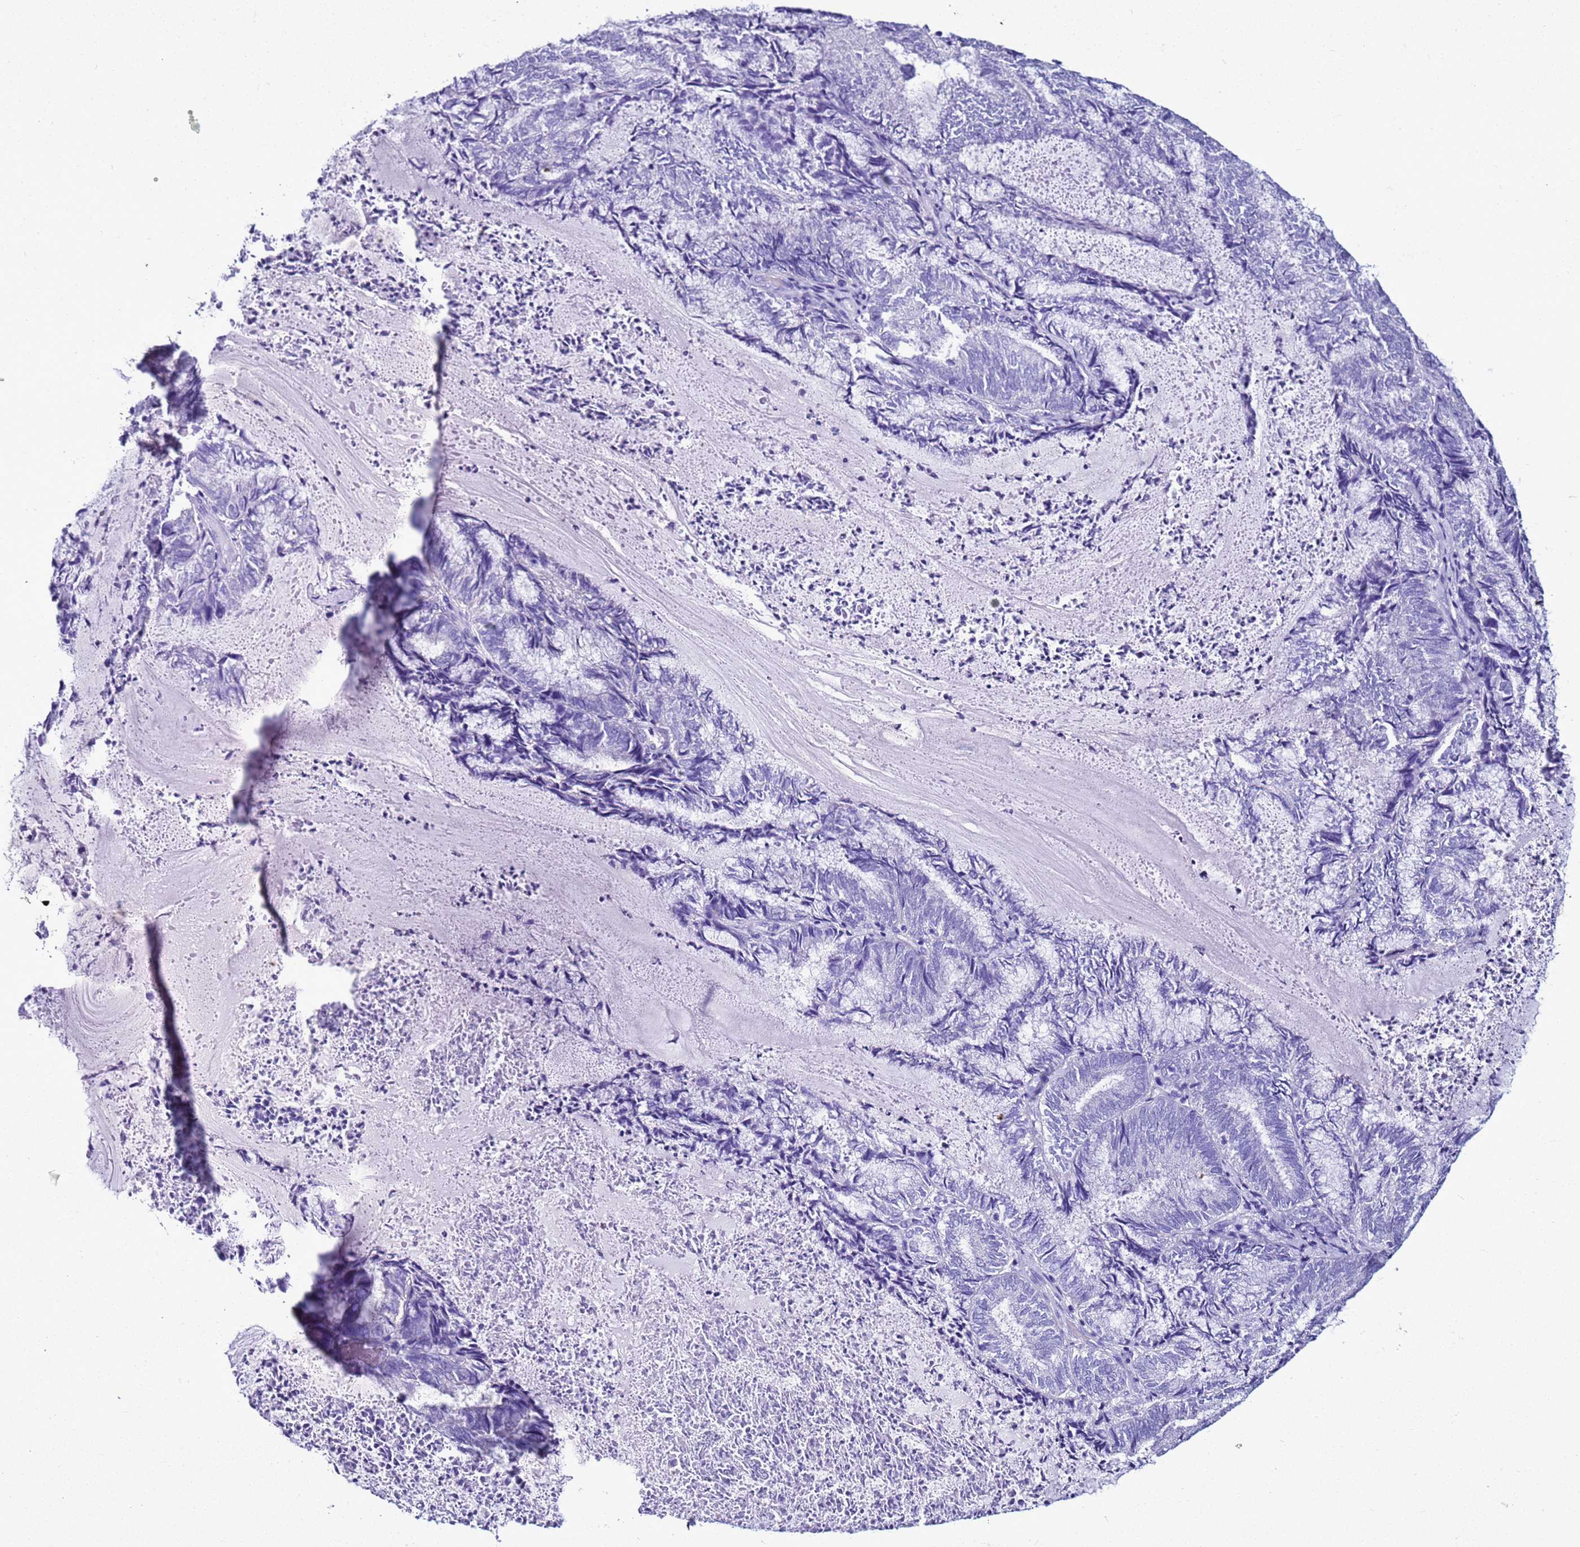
{"staining": {"intensity": "negative", "quantity": "none", "location": "none"}, "tissue": "endometrial cancer", "cell_type": "Tumor cells", "image_type": "cancer", "snomed": [{"axis": "morphology", "description": "Adenocarcinoma, NOS"}, {"axis": "topography", "description": "Endometrium"}], "caption": "The immunohistochemistry (IHC) photomicrograph has no significant staining in tumor cells of endometrial cancer tissue. (Stains: DAB (3,3'-diaminobenzidine) IHC with hematoxylin counter stain, Microscopy: brightfield microscopy at high magnification).", "gene": "LCMT1", "patient": {"sex": "female", "age": 80}}